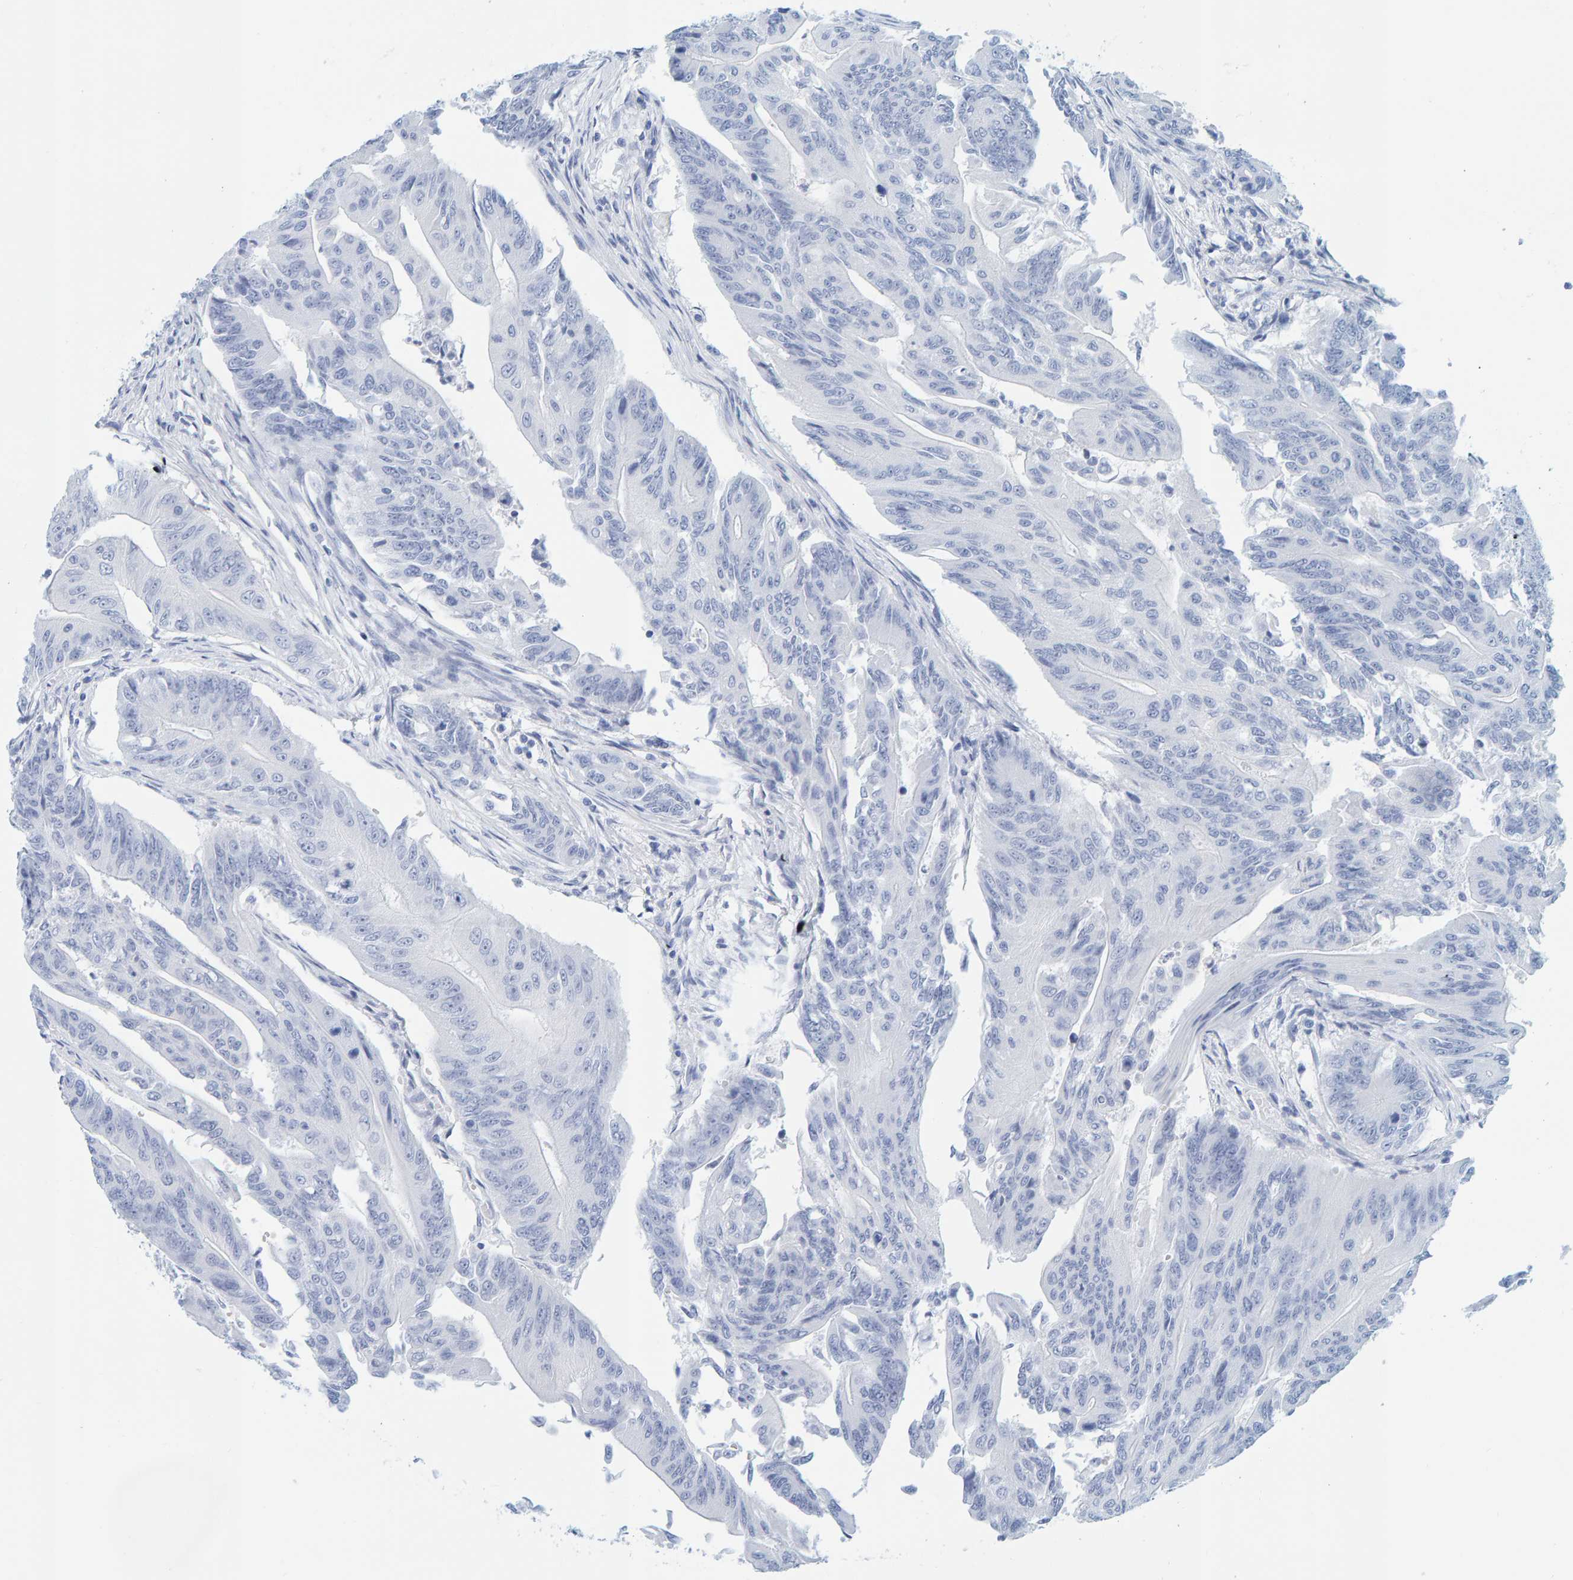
{"staining": {"intensity": "negative", "quantity": "none", "location": "none"}, "tissue": "colorectal cancer", "cell_type": "Tumor cells", "image_type": "cancer", "snomed": [{"axis": "morphology", "description": "Adenoma, NOS"}, {"axis": "morphology", "description": "Adenocarcinoma, NOS"}, {"axis": "topography", "description": "Colon"}], "caption": "Tumor cells are negative for brown protein staining in colorectal adenoma. The staining was performed using DAB to visualize the protein expression in brown, while the nuclei were stained in blue with hematoxylin (Magnification: 20x).", "gene": "SFTPC", "patient": {"sex": "male", "age": 79}}